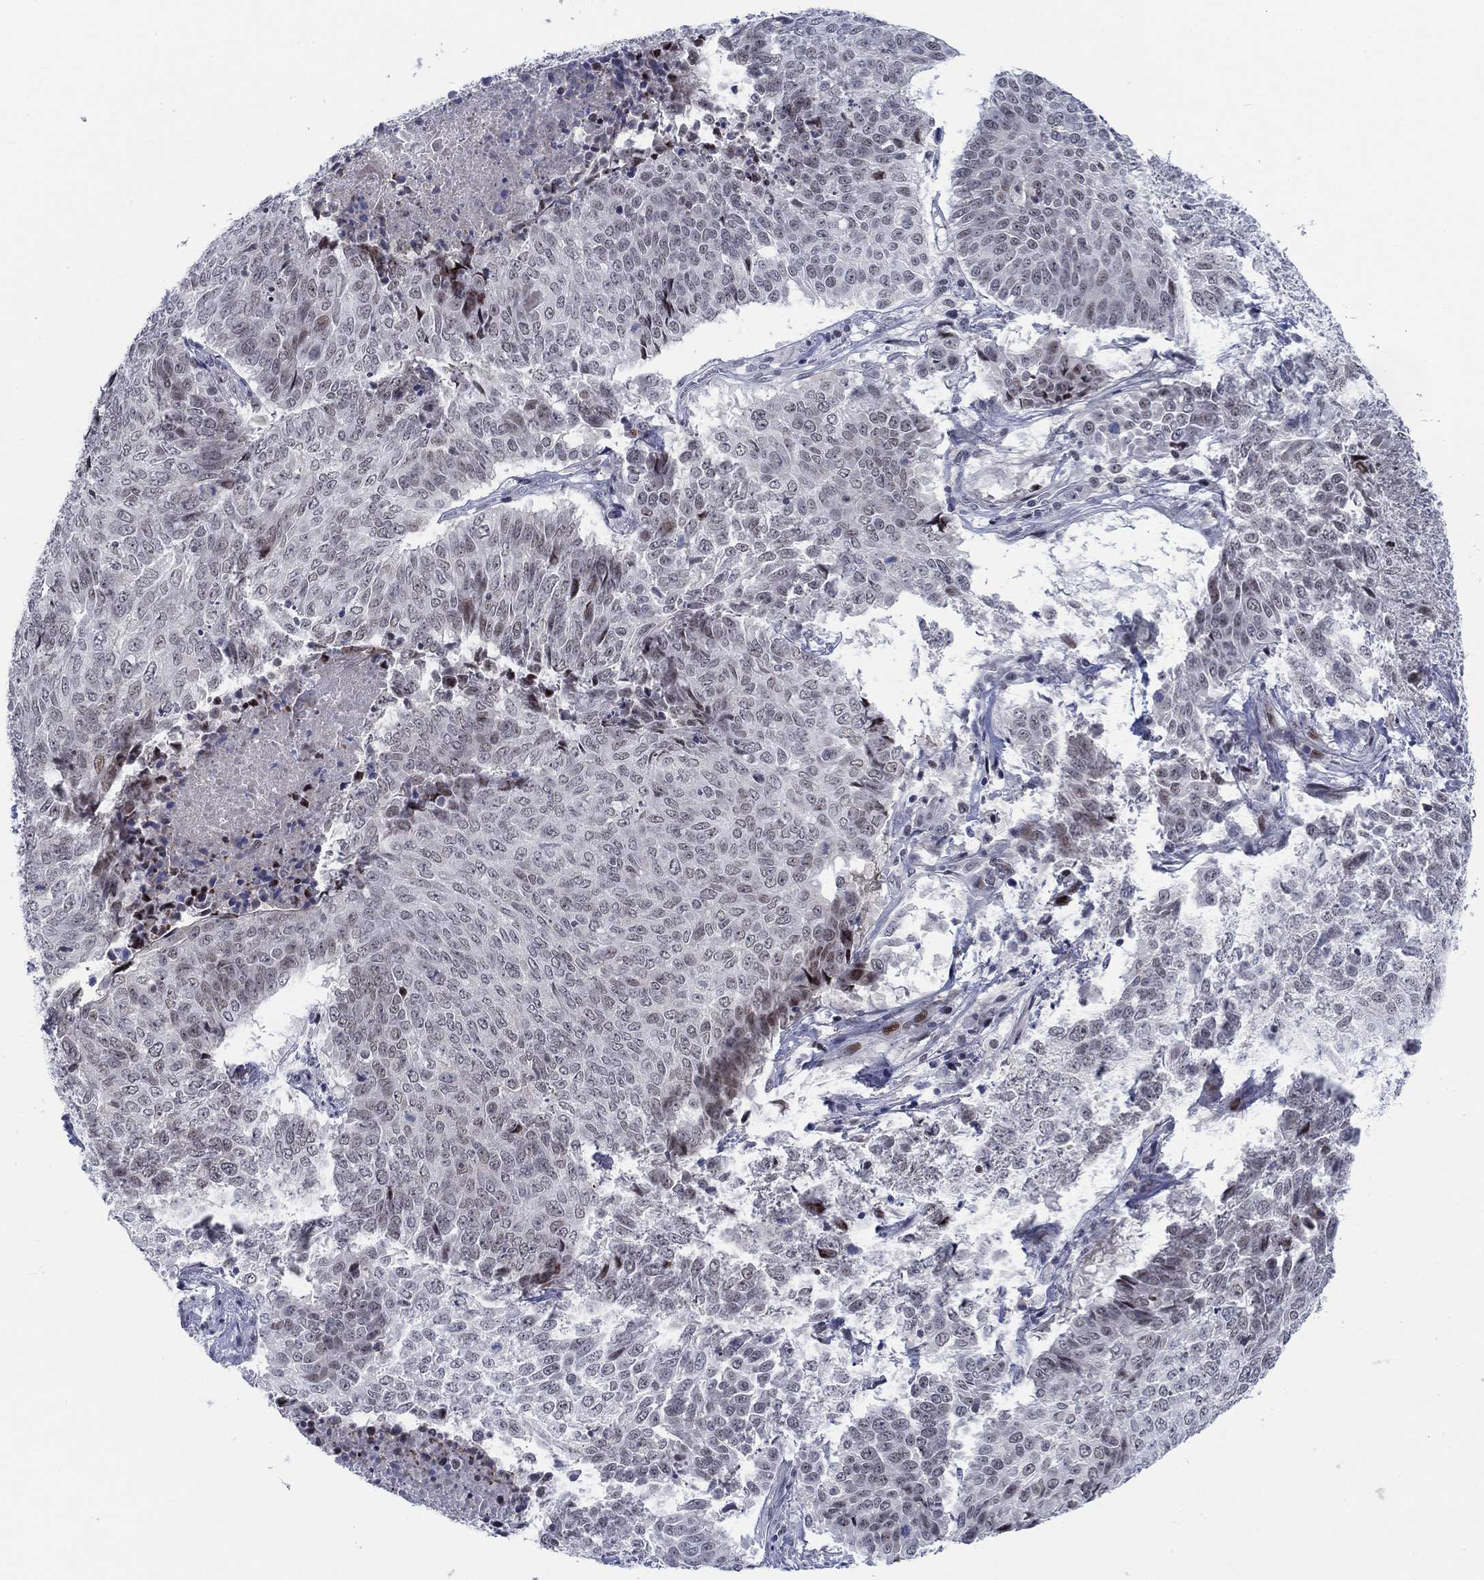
{"staining": {"intensity": "negative", "quantity": "none", "location": "none"}, "tissue": "lung cancer", "cell_type": "Tumor cells", "image_type": "cancer", "snomed": [{"axis": "morphology", "description": "Squamous cell carcinoma, NOS"}, {"axis": "topography", "description": "Lung"}], "caption": "A high-resolution photomicrograph shows IHC staining of lung cancer, which exhibits no significant expression in tumor cells.", "gene": "NEU3", "patient": {"sex": "male", "age": 64}}